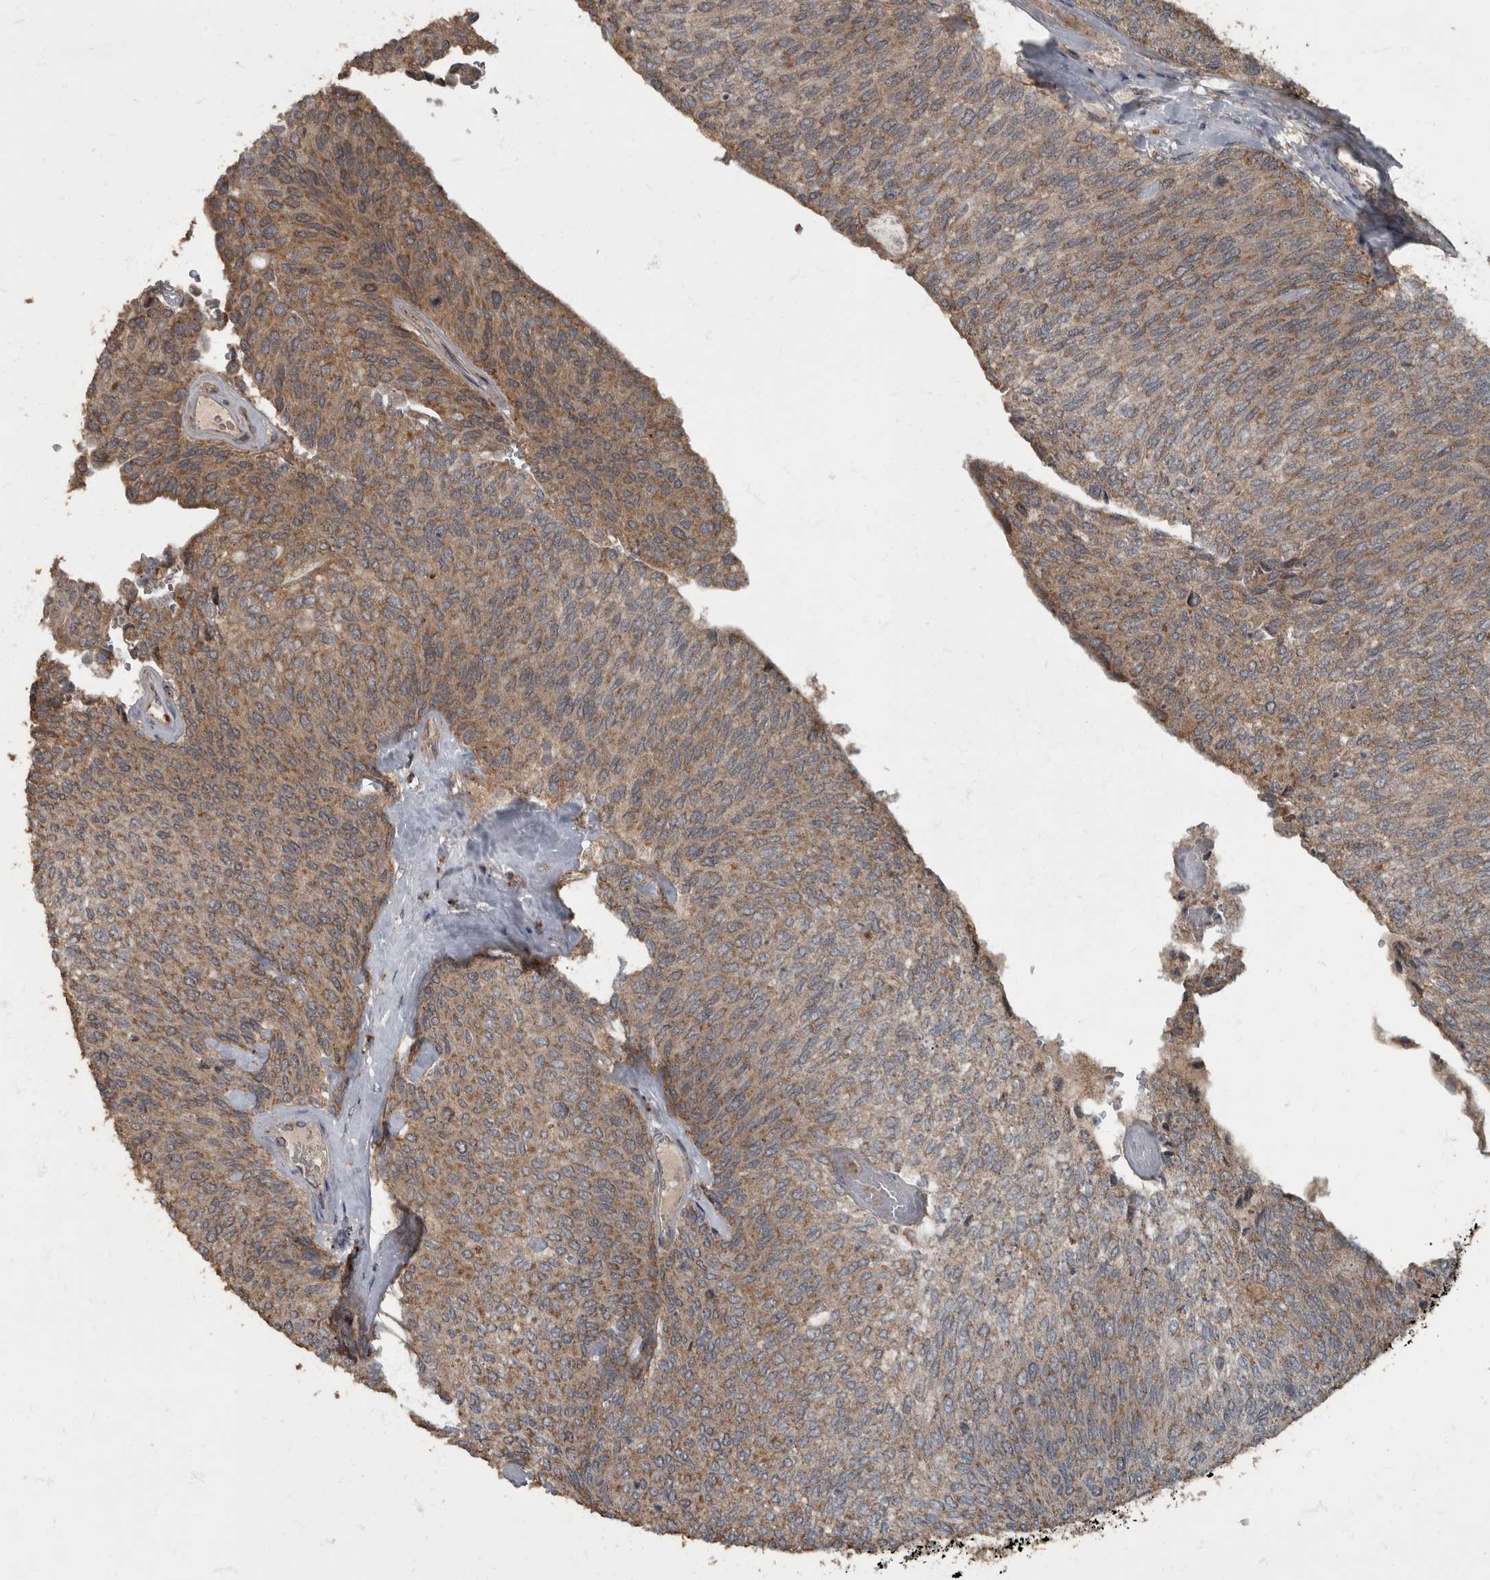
{"staining": {"intensity": "moderate", "quantity": ">75%", "location": "cytoplasmic/membranous"}, "tissue": "urothelial cancer", "cell_type": "Tumor cells", "image_type": "cancer", "snomed": [{"axis": "morphology", "description": "Urothelial carcinoma, Low grade"}, {"axis": "topography", "description": "Urinary bladder"}], "caption": "High-power microscopy captured an immunohistochemistry (IHC) photomicrograph of low-grade urothelial carcinoma, revealing moderate cytoplasmic/membranous expression in about >75% of tumor cells.", "gene": "RABGGTB", "patient": {"sex": "female", "age": 79}}